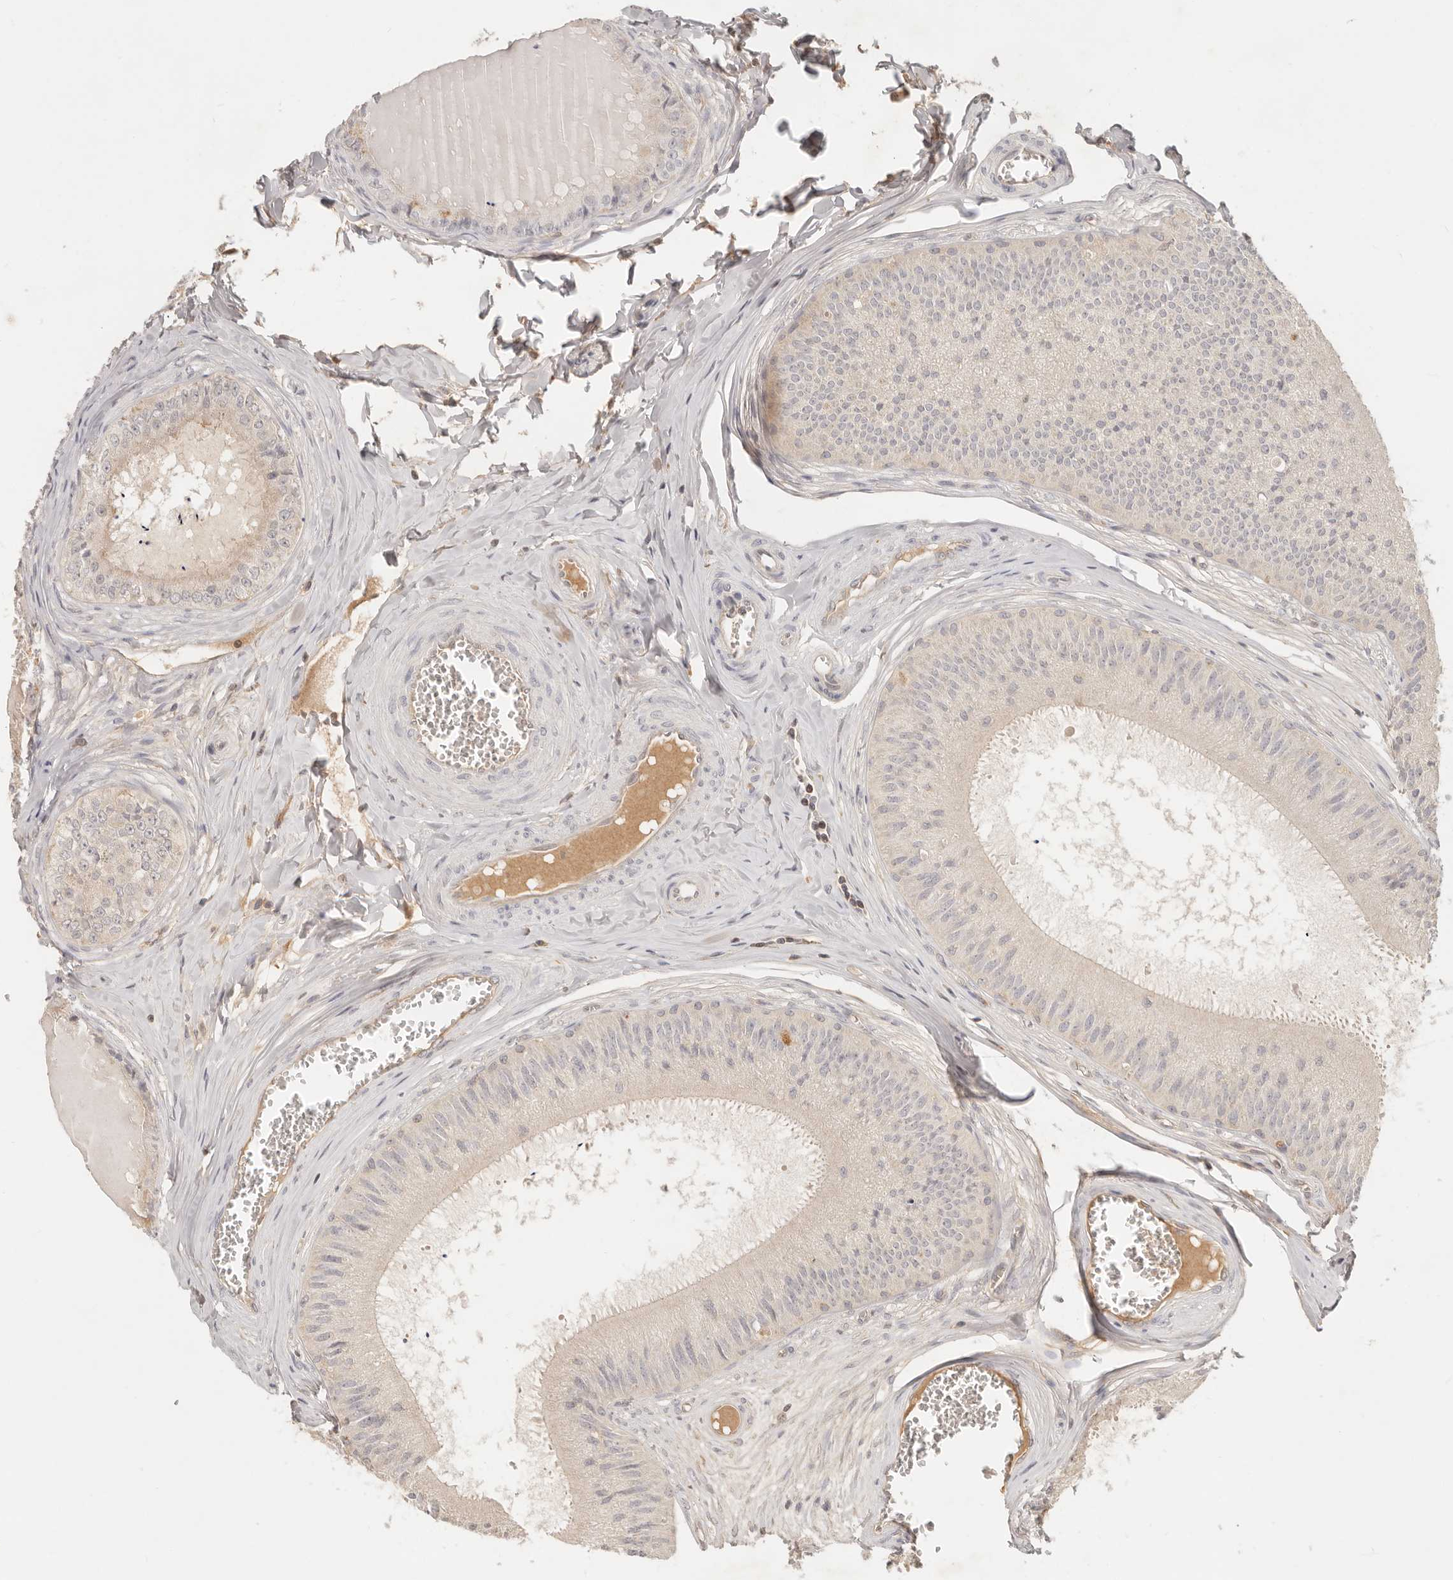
{"staining": {"intensity": "weak", "quantity": "<25%", "location": "cytoplasmic/membranous"}, "tissue": "epididymis", "cell_type": "Glandular cells", "image_type": "normal", "snomed": [{"axis": "morphology", "description": "Normal tissue, NOS"}, {"axis": "topography", "description": "Epididymis"}], "caption": "Immunohistochemistry of normal epididymis exhibits no positivity in glandular cells.", "gene": "NECAP2", "patient": {"sex": "male", "age": 31}}